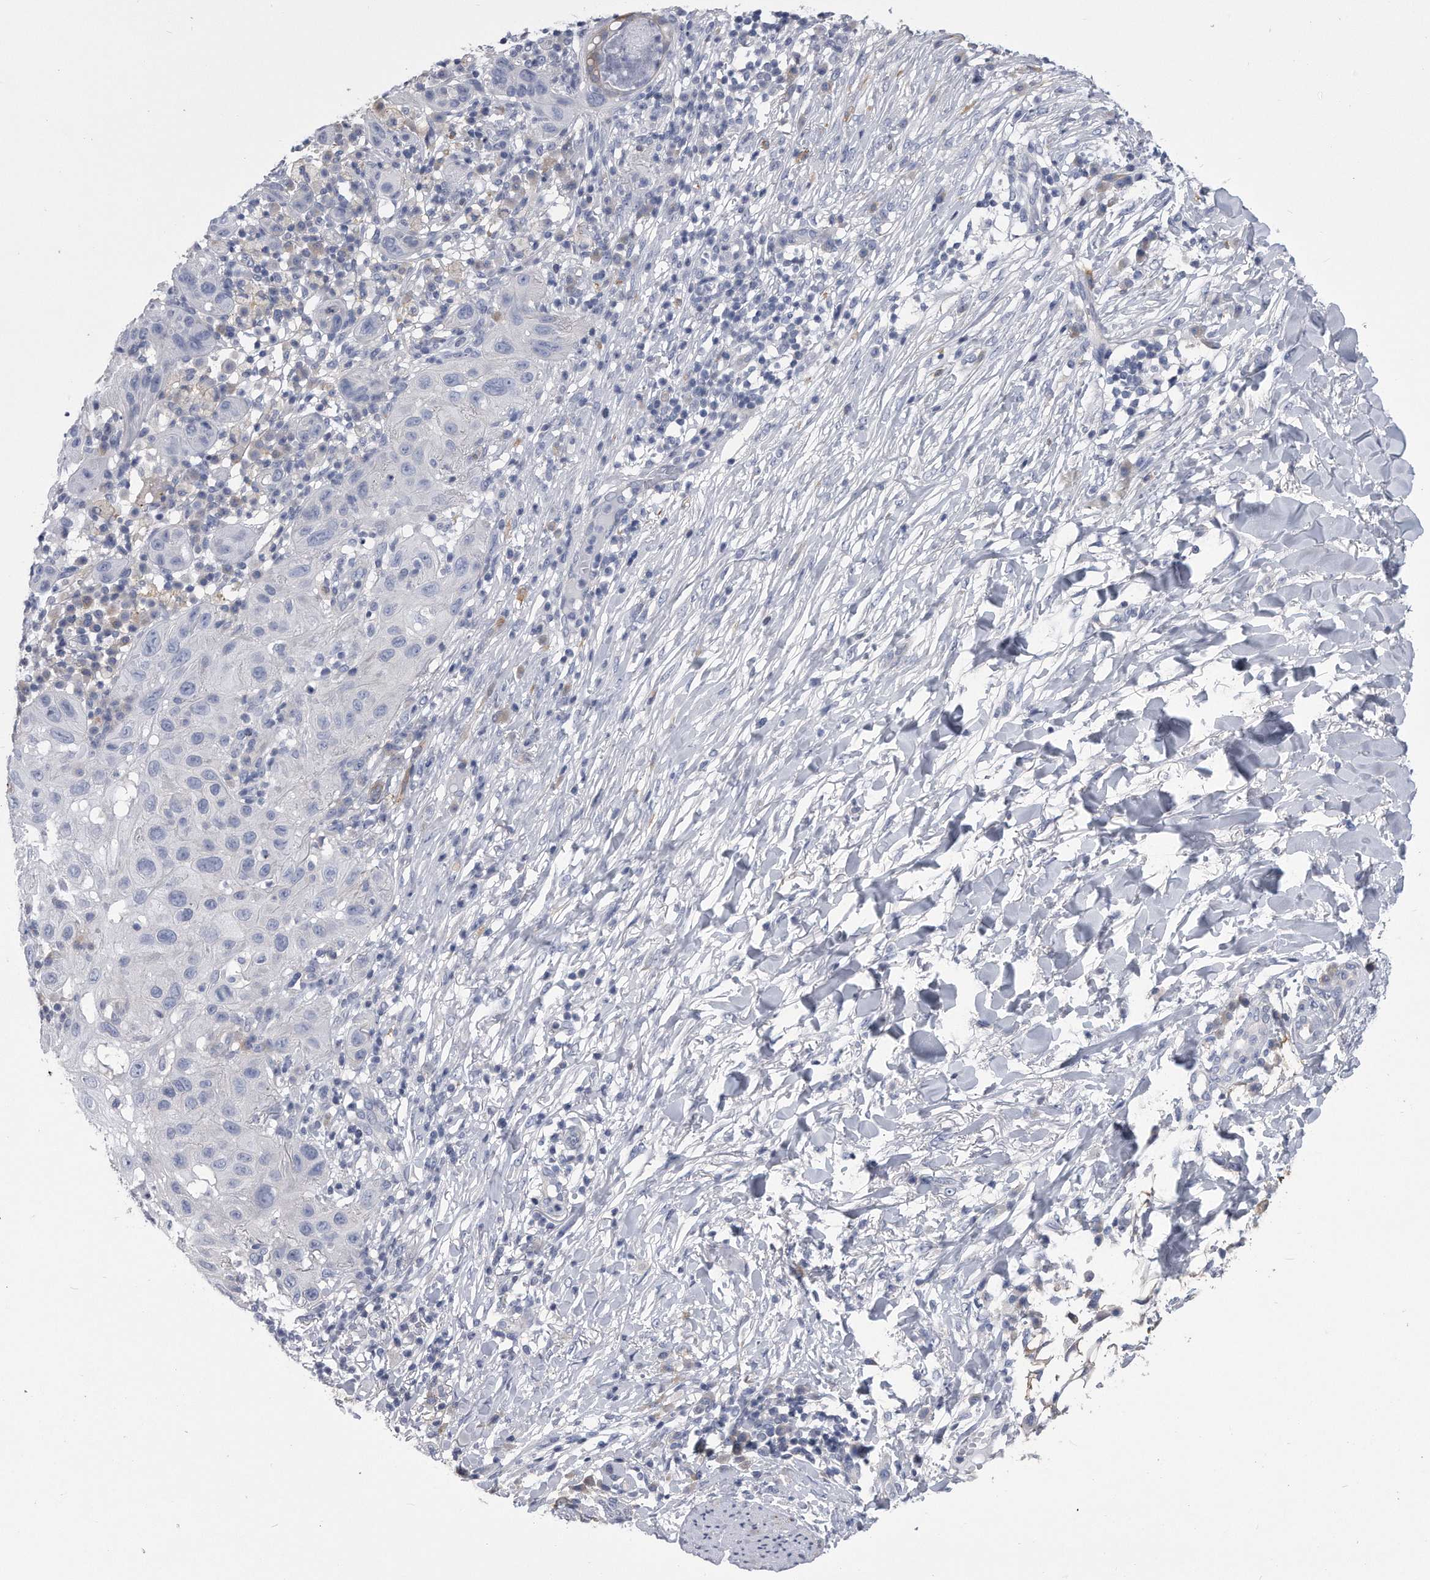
{"staining": {"intensity": "negative", "quantity": "none", "location": "none"}, "tissue": "skin cancer", "cell_type": "Tumor cells", "image_type": "cancer", "snomed": [{"axis": "morphology", "description": "Normal tissue, NOS"}, {"axis": "morphology", "description": "Squamous cell carcinoma, NOS"}, {"axis": "topography", "description": "Skin"}], "caption": "High magnification brightfield microscopy of skin cancer stained with DAB (brown) and counterstained with hematoxylin (blue): tumor cells show no significant expression.", "gene": "PYGB", "patient": {"sex": "female", "age": 96}}